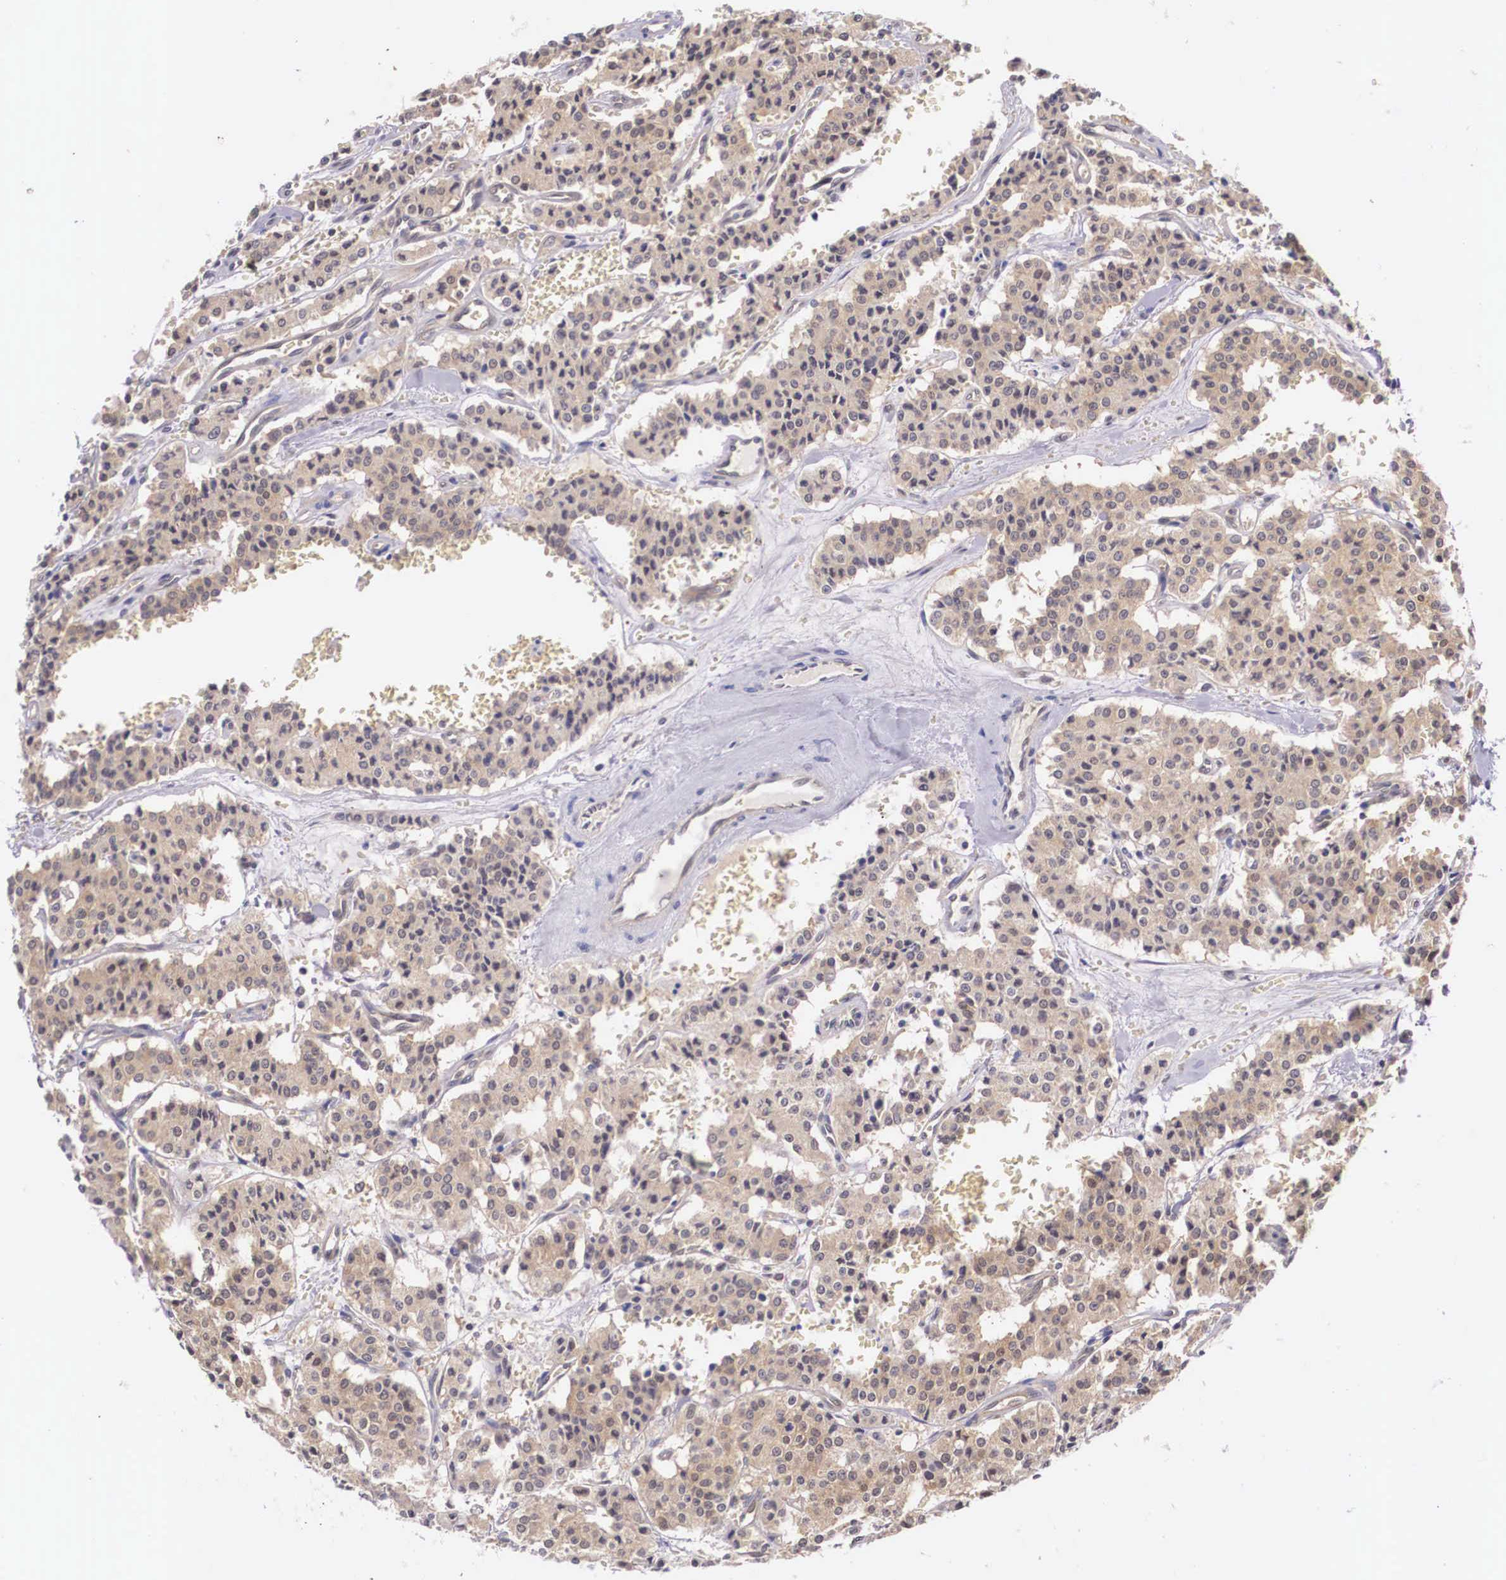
{"staining": {"intensity": "moderate", "quantity": ">75%", "location": "cytoplasmic/membranous"}, "tissue": "carcinoid", "cell_type": "Tumor cells", "image_type": "cancer", "snomed": [{"axis": "morphology", "description": "Carcinoid, malignant, NOS"}, {"axis": "topography", "description": "Bronchus"}], "caption": "Malignant carcinoid tissue shows moderate cytoplasmic/membranous positivity in about >75% of tumor cells The staining was performed using DAB, with brown indicating positive protein expression. Nuclei are stained blue with hematoxylin.", "gene": "IGBP1", "patient": {"sex": "male", "age": 55}}